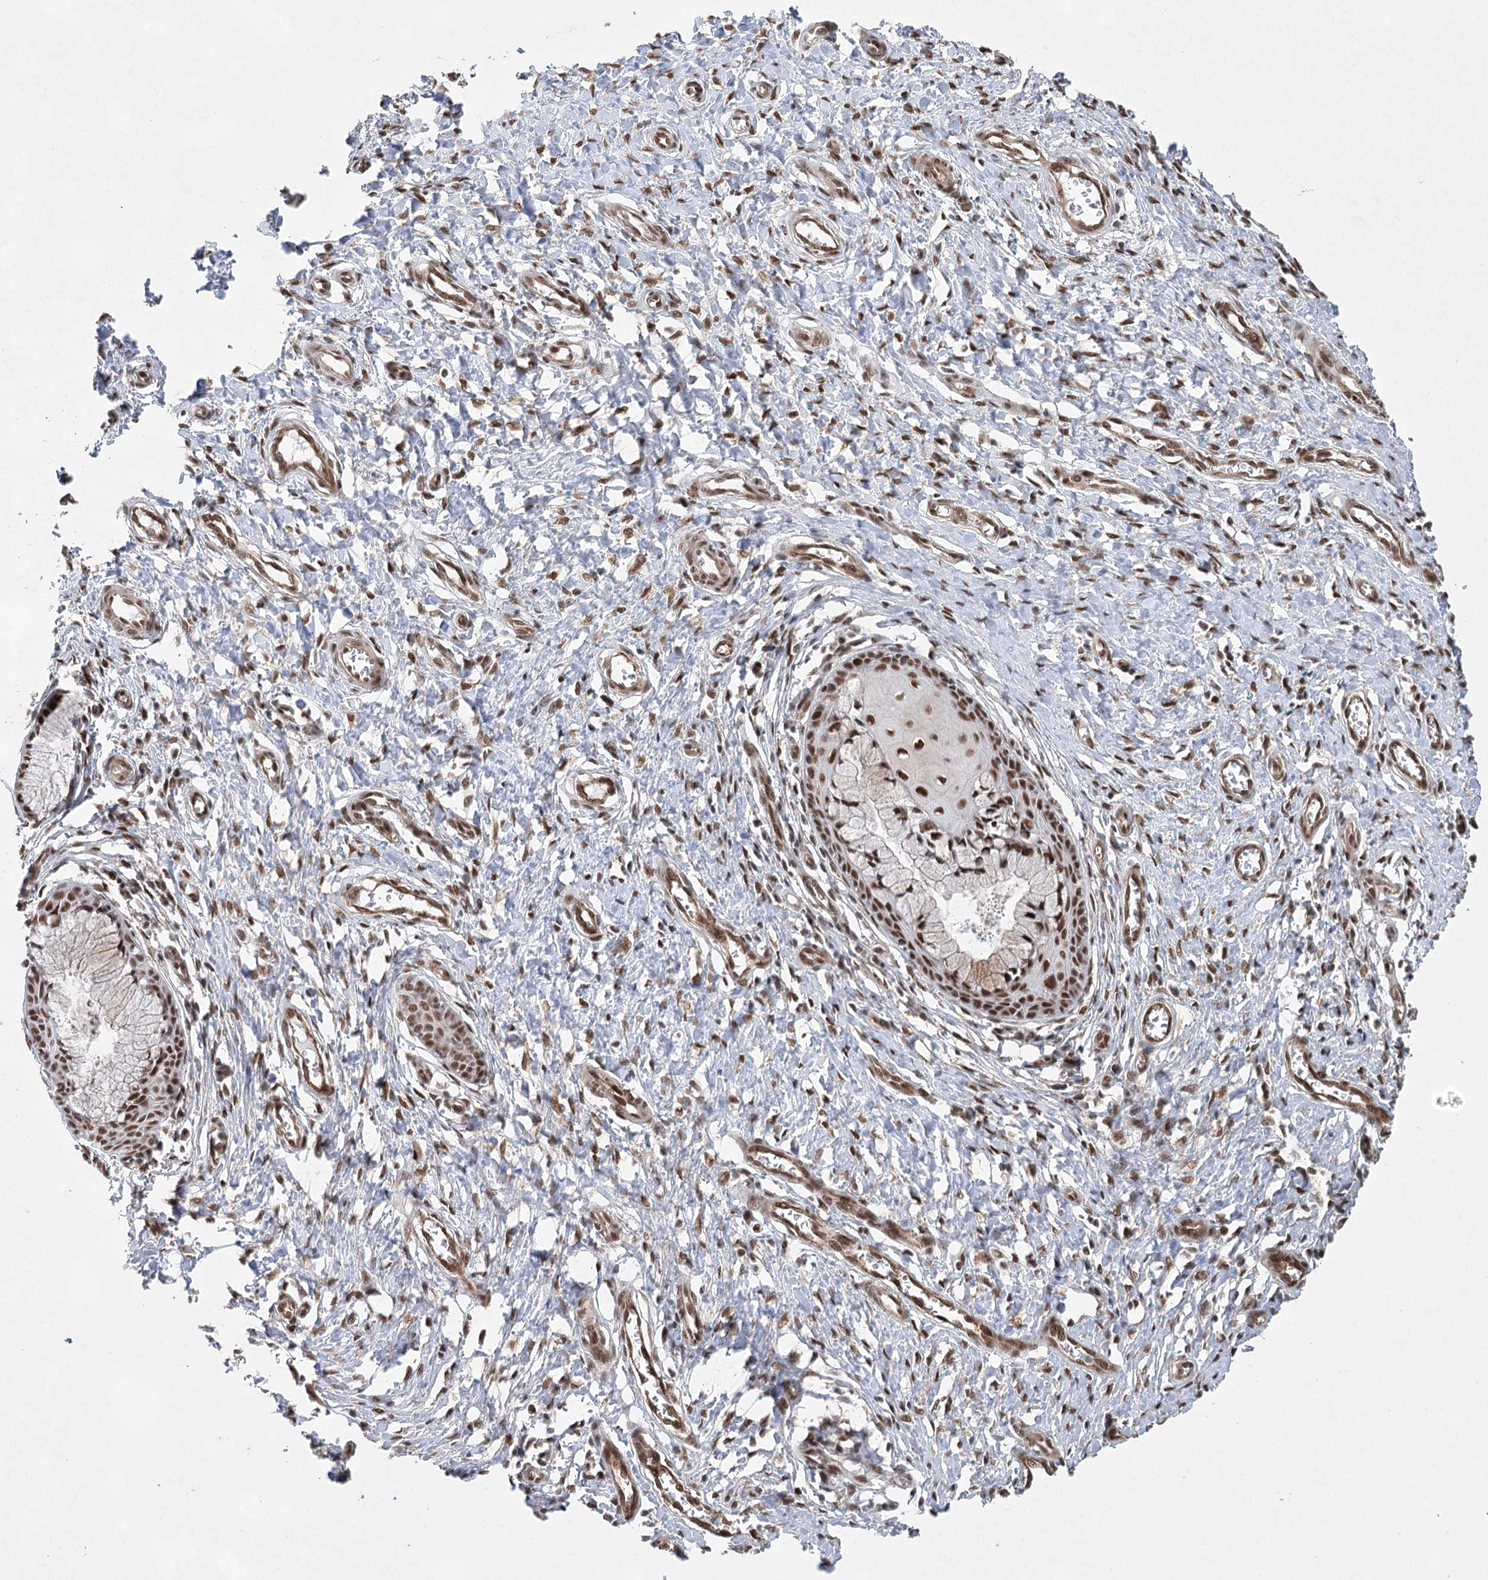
{"staining": {"intensity": "strong", "quantity": ">75%", "location": "nuclear"}, "tissue": "cervix", "cell_type": "Glandular cells", "image_type": "normal", "snomed": [{"axis": "morphology", "description": "Normal tissue, NOS"}, {"axis": "topography", "description": "Cervix"}], "caption": "Immunohistochemical staining of unremarkable human cervix displays >75% levels of strong nuclear protein expression in approximately >75% of glandular cells.", "gene": "ZCCHC8", "patient": {"sex": "female", "age": 55}}